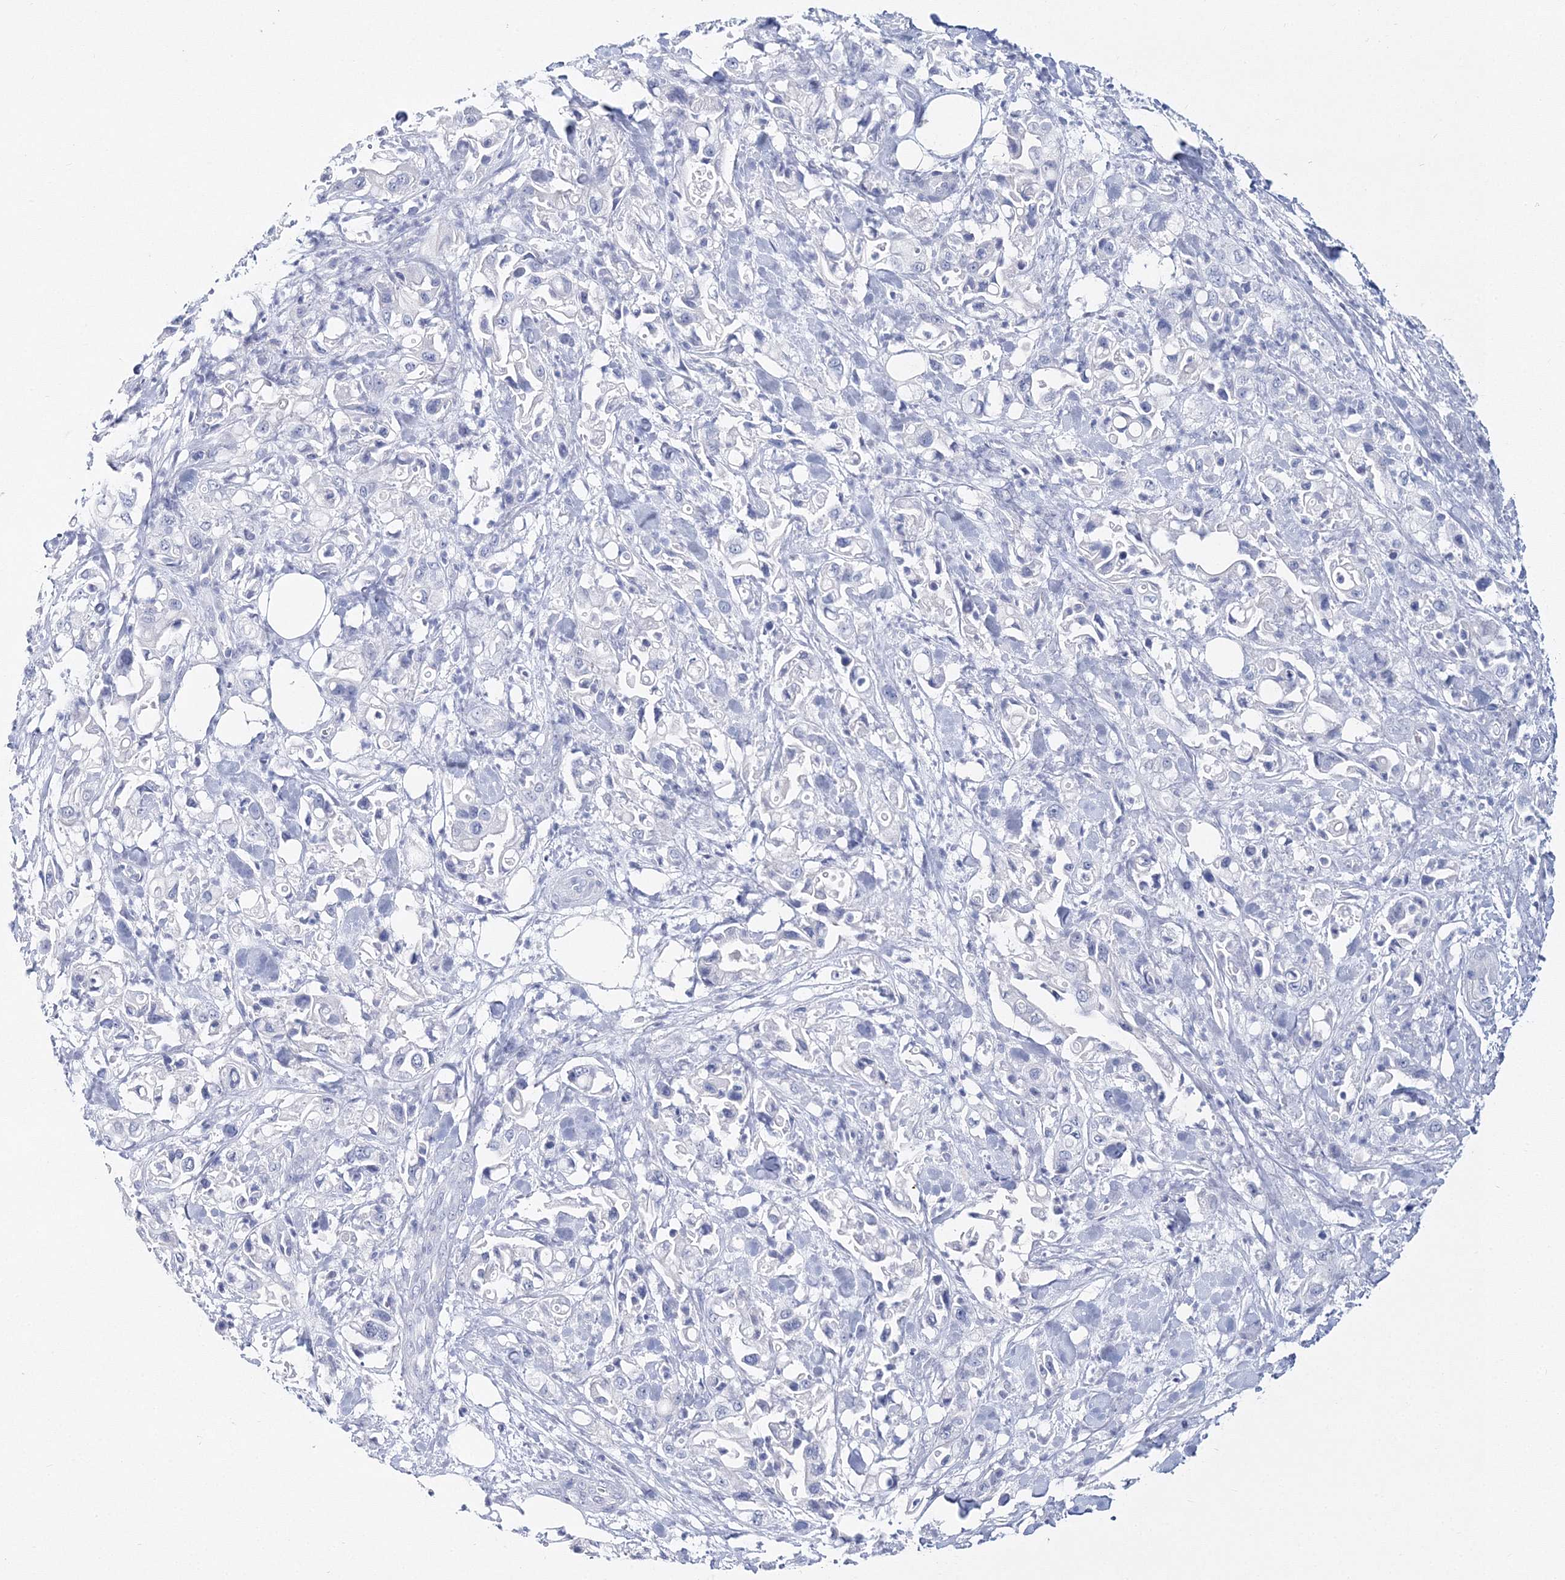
{"staining": {"intensity": "negative", "quantity": "none", "location": "none"}, "tissue": "pancreatic cancer", "cell_type": "Tumor cells", "image_type": "cancer", "snomed": [{"axis": "morphology", "description": "Adenocarcinoma, NOS"}, {"axis": "topography", "description": "Pancreas"}], "caption": "DAB immunohistochemical staining of human pancreatic cancer (adenocarcinoma) exhibits no significant expression in tumor cells. (DAB (3,3'-diaminobenzidine) IHC visualized using brightfield microscopy, high magnification).", "gene": "MYOZ2", "patient": {"sex": "male", "age": 70}}